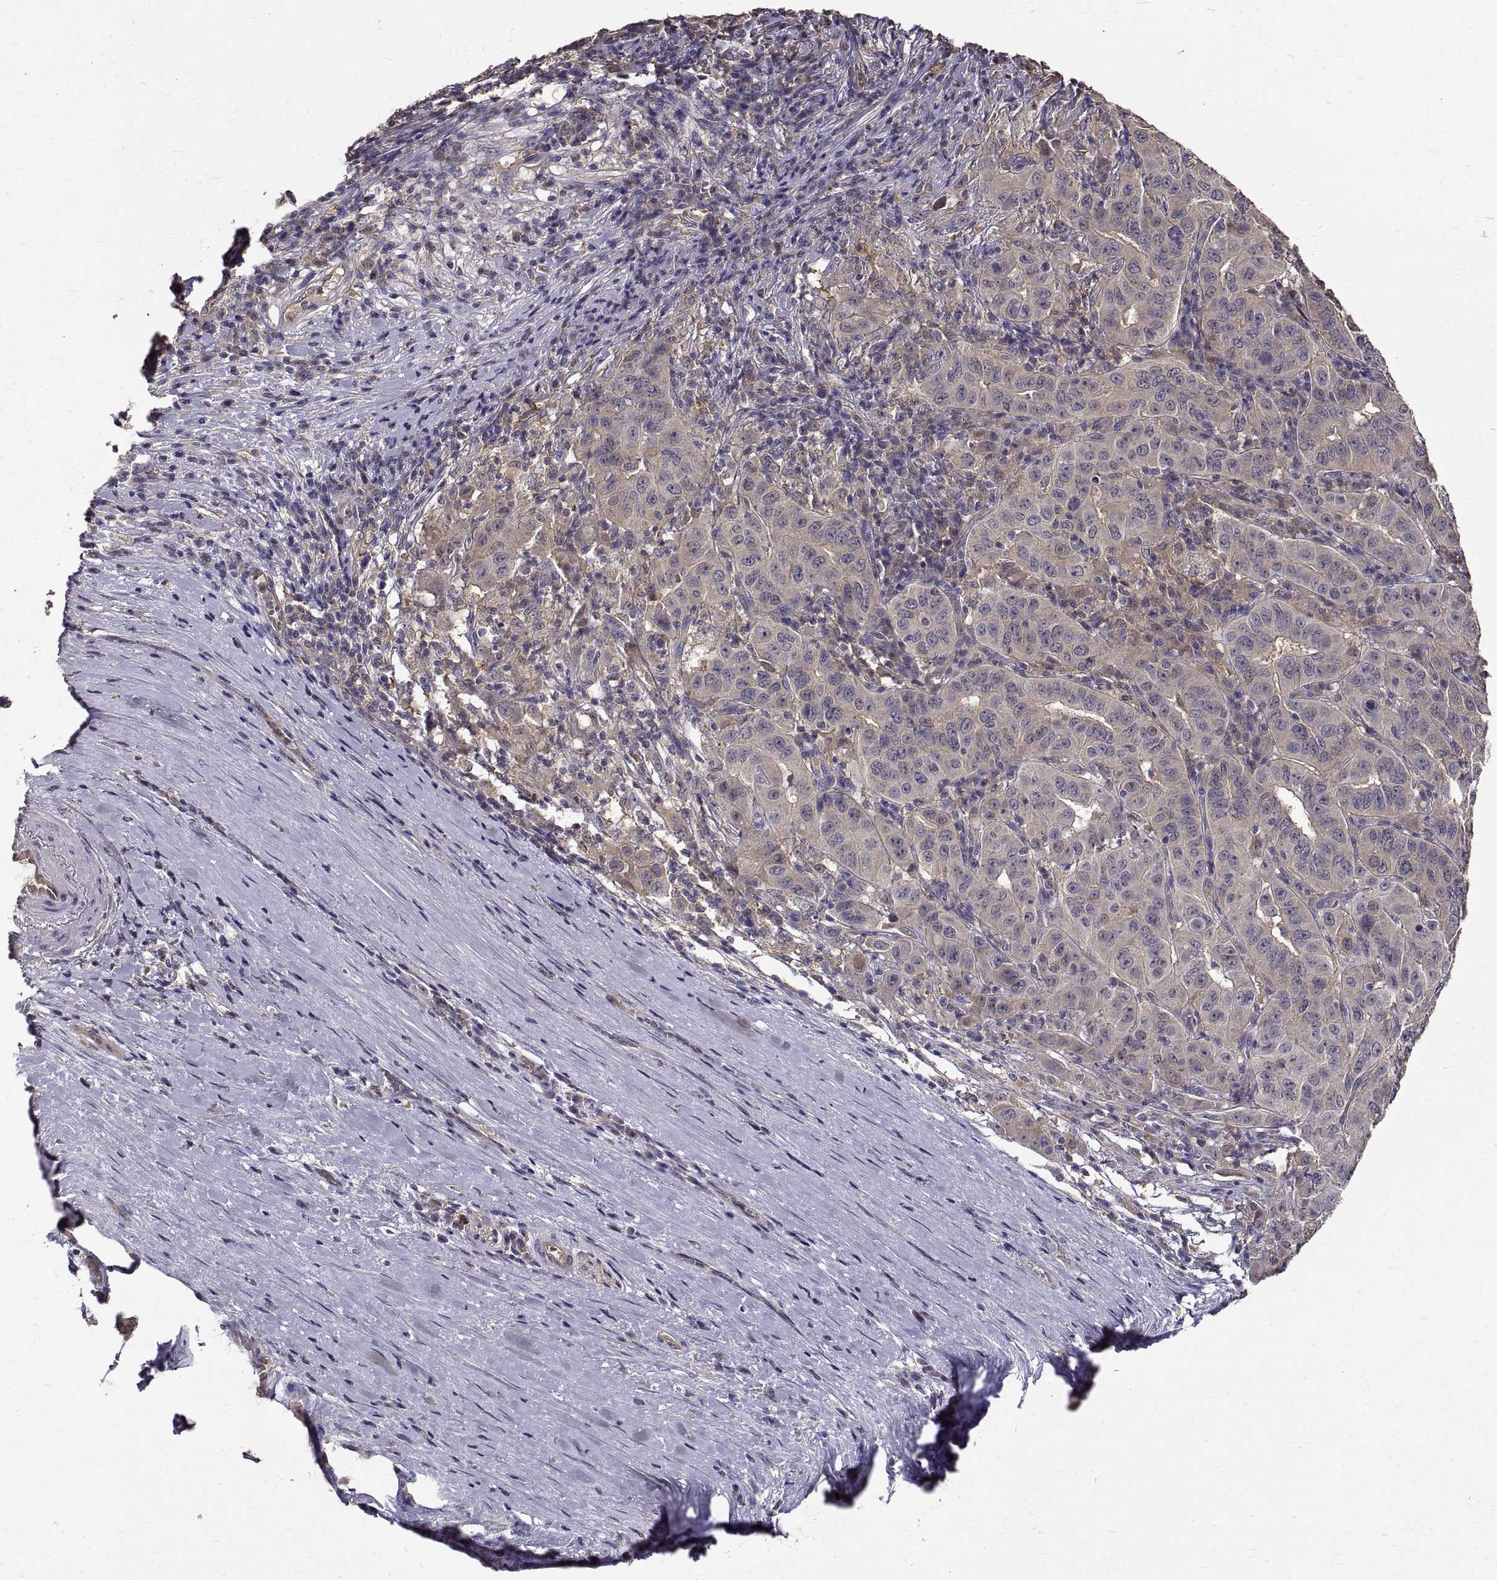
{"staining": {"intensity": "negative", "quantity": "none", "location": "none"}, "tissue": "pancreatic cancer", "cell_type": "Tumor cells", "image_type": "cancer", "snomed": [{"axis": "morphology", "description": "Adenocarcinoma, NOS"}, {"axis": "topography", "description": "Pancreas"}], "caption": "The histopathology image exhibits no staining of tumor cells in pancreatic adenocarcinoma.", "gene": "PEA15", "patient": {"sex": "male", "age": 63}}